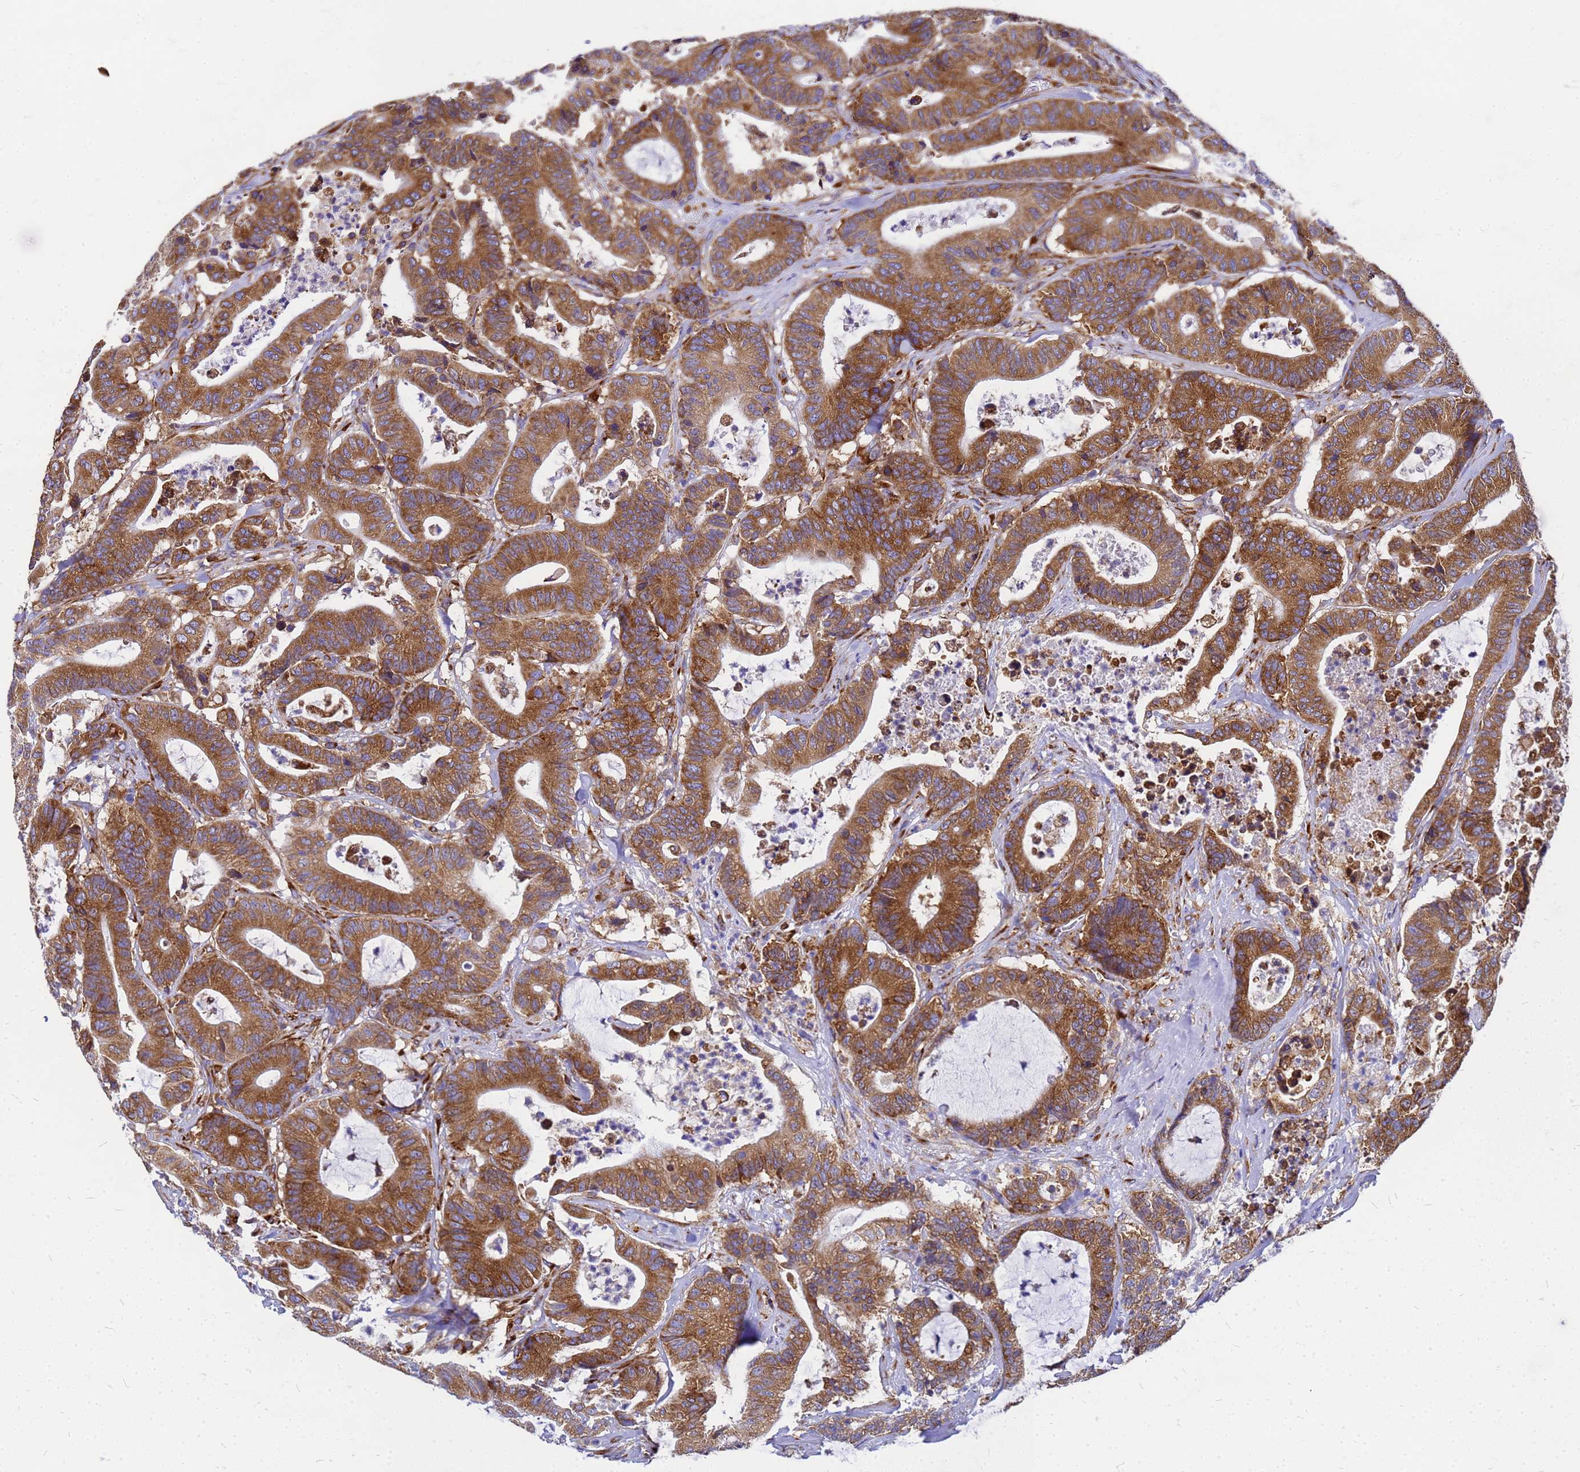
{"staining": {"intensity": "strong", "quantity": ">75%", "location": "cytoplasmic/membranous"}, "tissue": "colorectal cancer", "cell_type": "Tumor cells", "image_type": "cancer", "snomed": [{"axis": "morphology", "description": "Adenocarcinoma, NOS"}, {"axis": "topography", "description": "Colon"}], "caption": "Colorectal adenocarcinoma stained for a protein (brown) displays strong cytoplasmic/membranous positive staining in approximately >75% of tumor cells.", "gene": "EEF1D", "patient": {"sex": "female", "age": 84}}